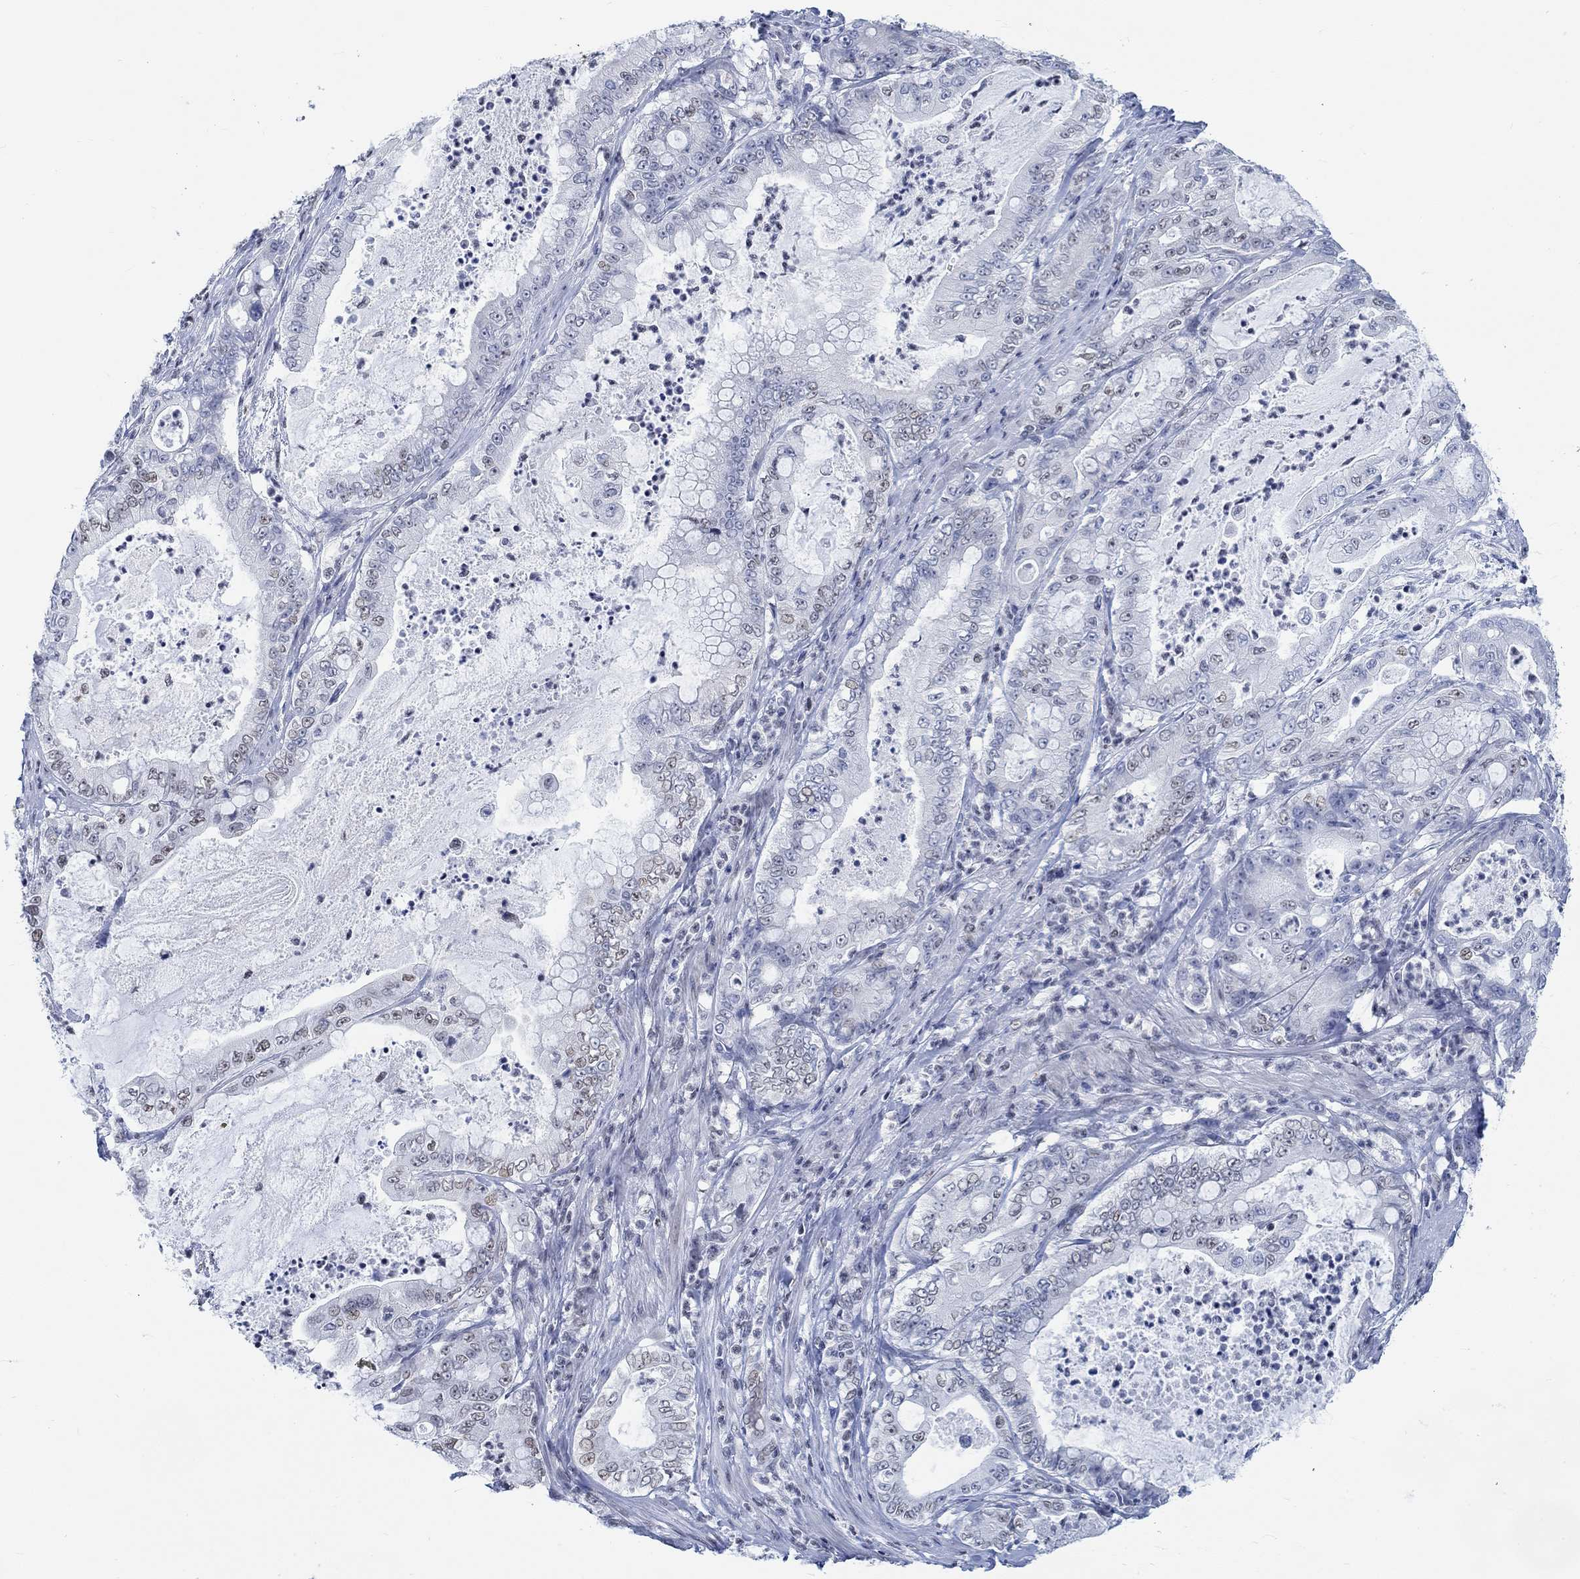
{"staining": {"intensity": "negative", "quantity": "none", "location": "none"}, "tissue": "pancreatic cancer", "cell_type": "Tumor cells", "image_type": "cancer", "snomed": [{"axis": "morphology", "description": "Adenocarcinoma, NOS"}, {"axis": "topography", "description": "Pancreas"}], "caption": "High power microscopy histopathology image of an immunohistochemistry (IHC) photomicrograph of adenocarcinoma (pancreatic), revealing no significant positivity in tumor cells.", "gene": "KCNH8", "patient": {"sex": "male", "age": 71}}